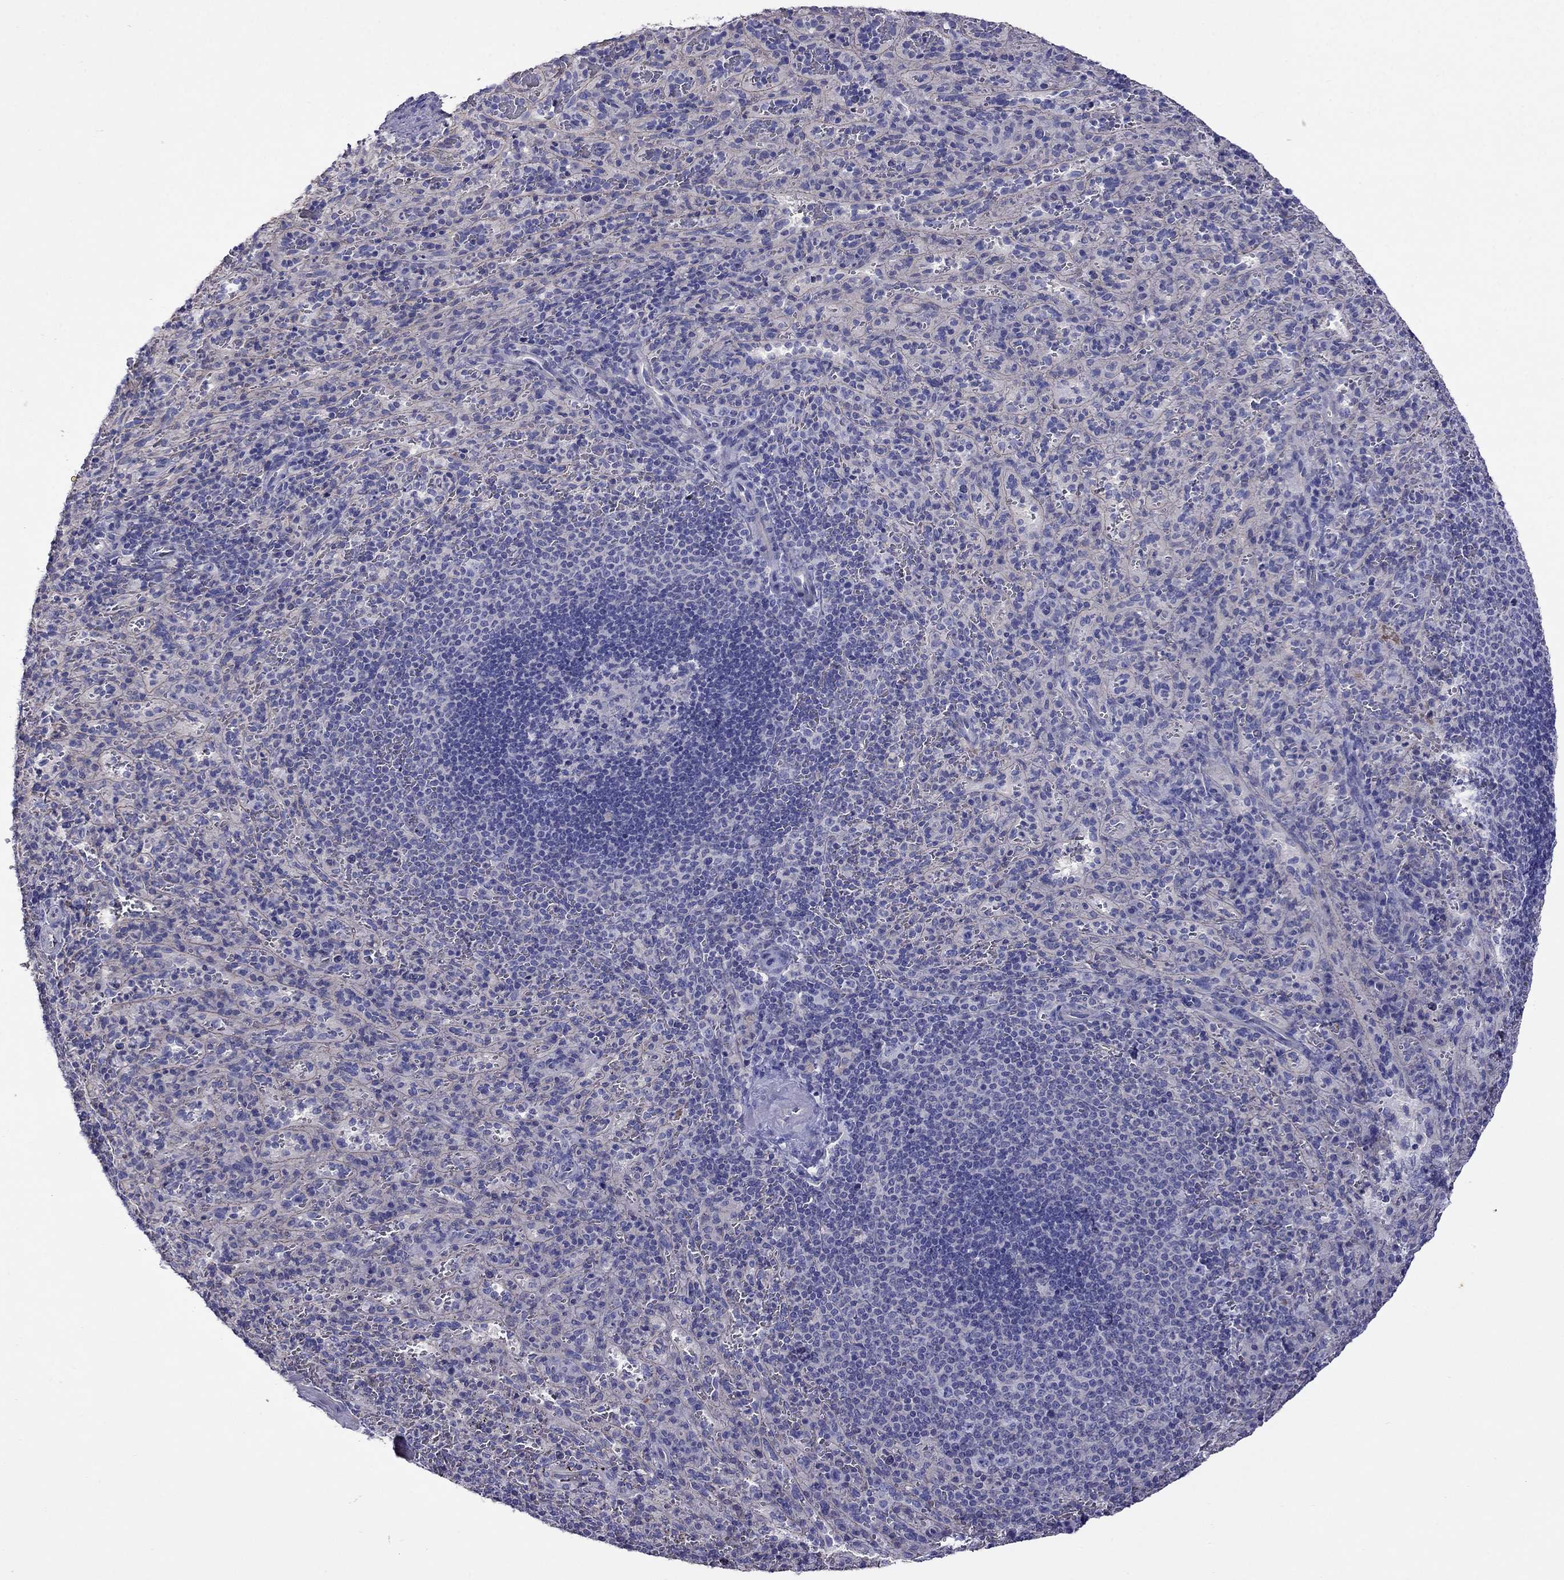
{"staining": {"intensity": "negative", "quantity": "none", "location": "none"}, "tissue": "spleen", "cell_type": "Cells in red pulp", "image_type": "normal", "snomed": [{"axis": "morphology", "description": "Normal tissue, NOS"}, {"axis": "topography", "description": "Spleen"}], "caption": "Immunohistochemistry (IHC) histopathology image of unremarkable spleen: human spleen stained with DAB exhibits no significant protein expression in cells in red pulp. (Brightfield microscopy of DAB IHC at high magnification).", "gene": "STAR", "patient": {"sex": "male", "age": 57}}